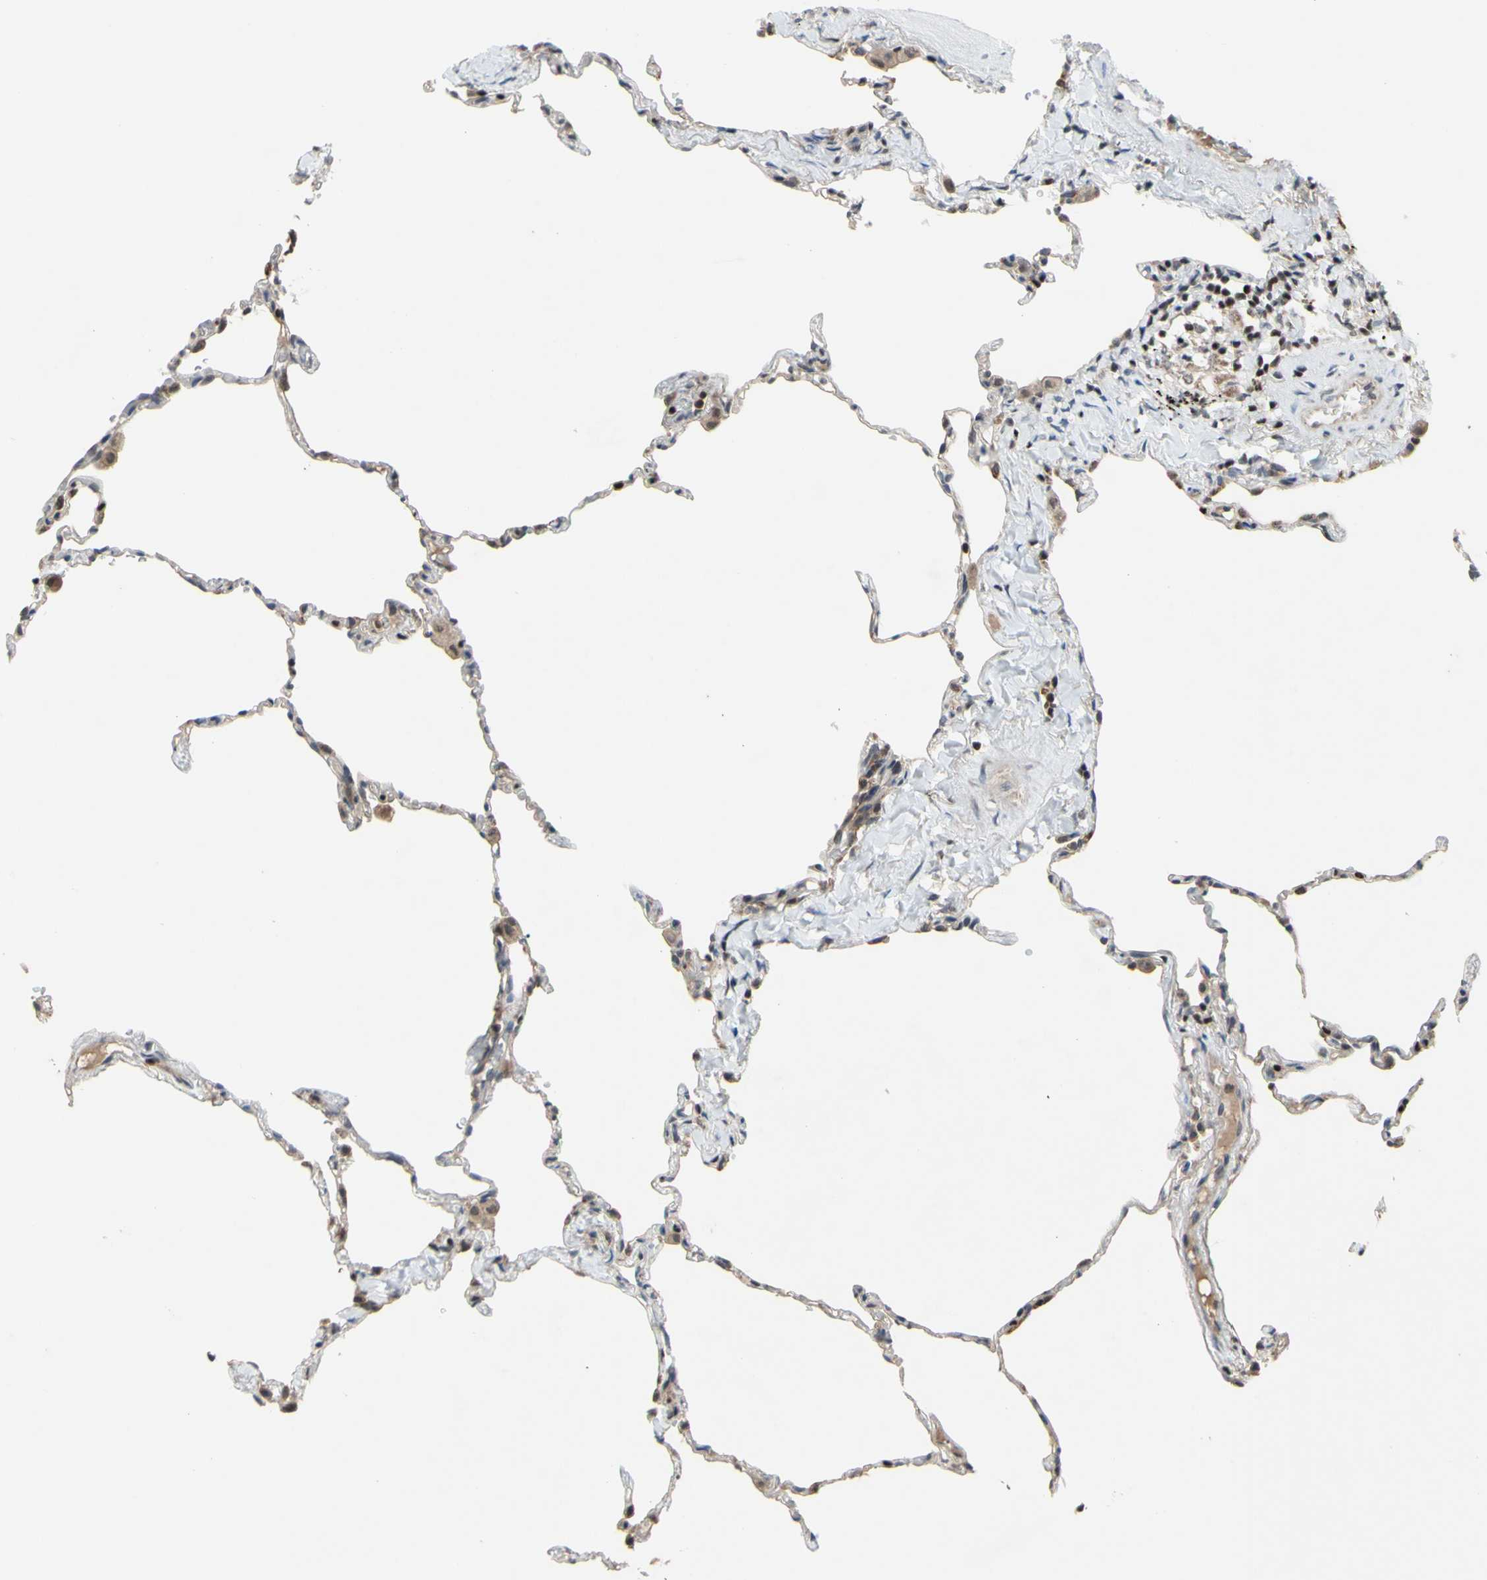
{"staining": {"intensity": "moderate", "quantity": "<25%", "location": "cytoplasmic/membranous,nuclear"}, "tissue": "lung", "cell_type": "Alveolar cells", "image_type": "normal", "snomed": [{"axis": "morphology", "description": "Normal tissue, NOS"}, {"axis": "topography", "description": "Lung"}], "caption": "Human lung stained with a brown dye shows moderate cytoplasmic/membranous,nuclear positive staining in about <25% of alveolar cells.", "gene": "SP4", "patient": {"sex": "male", "age": 59}}